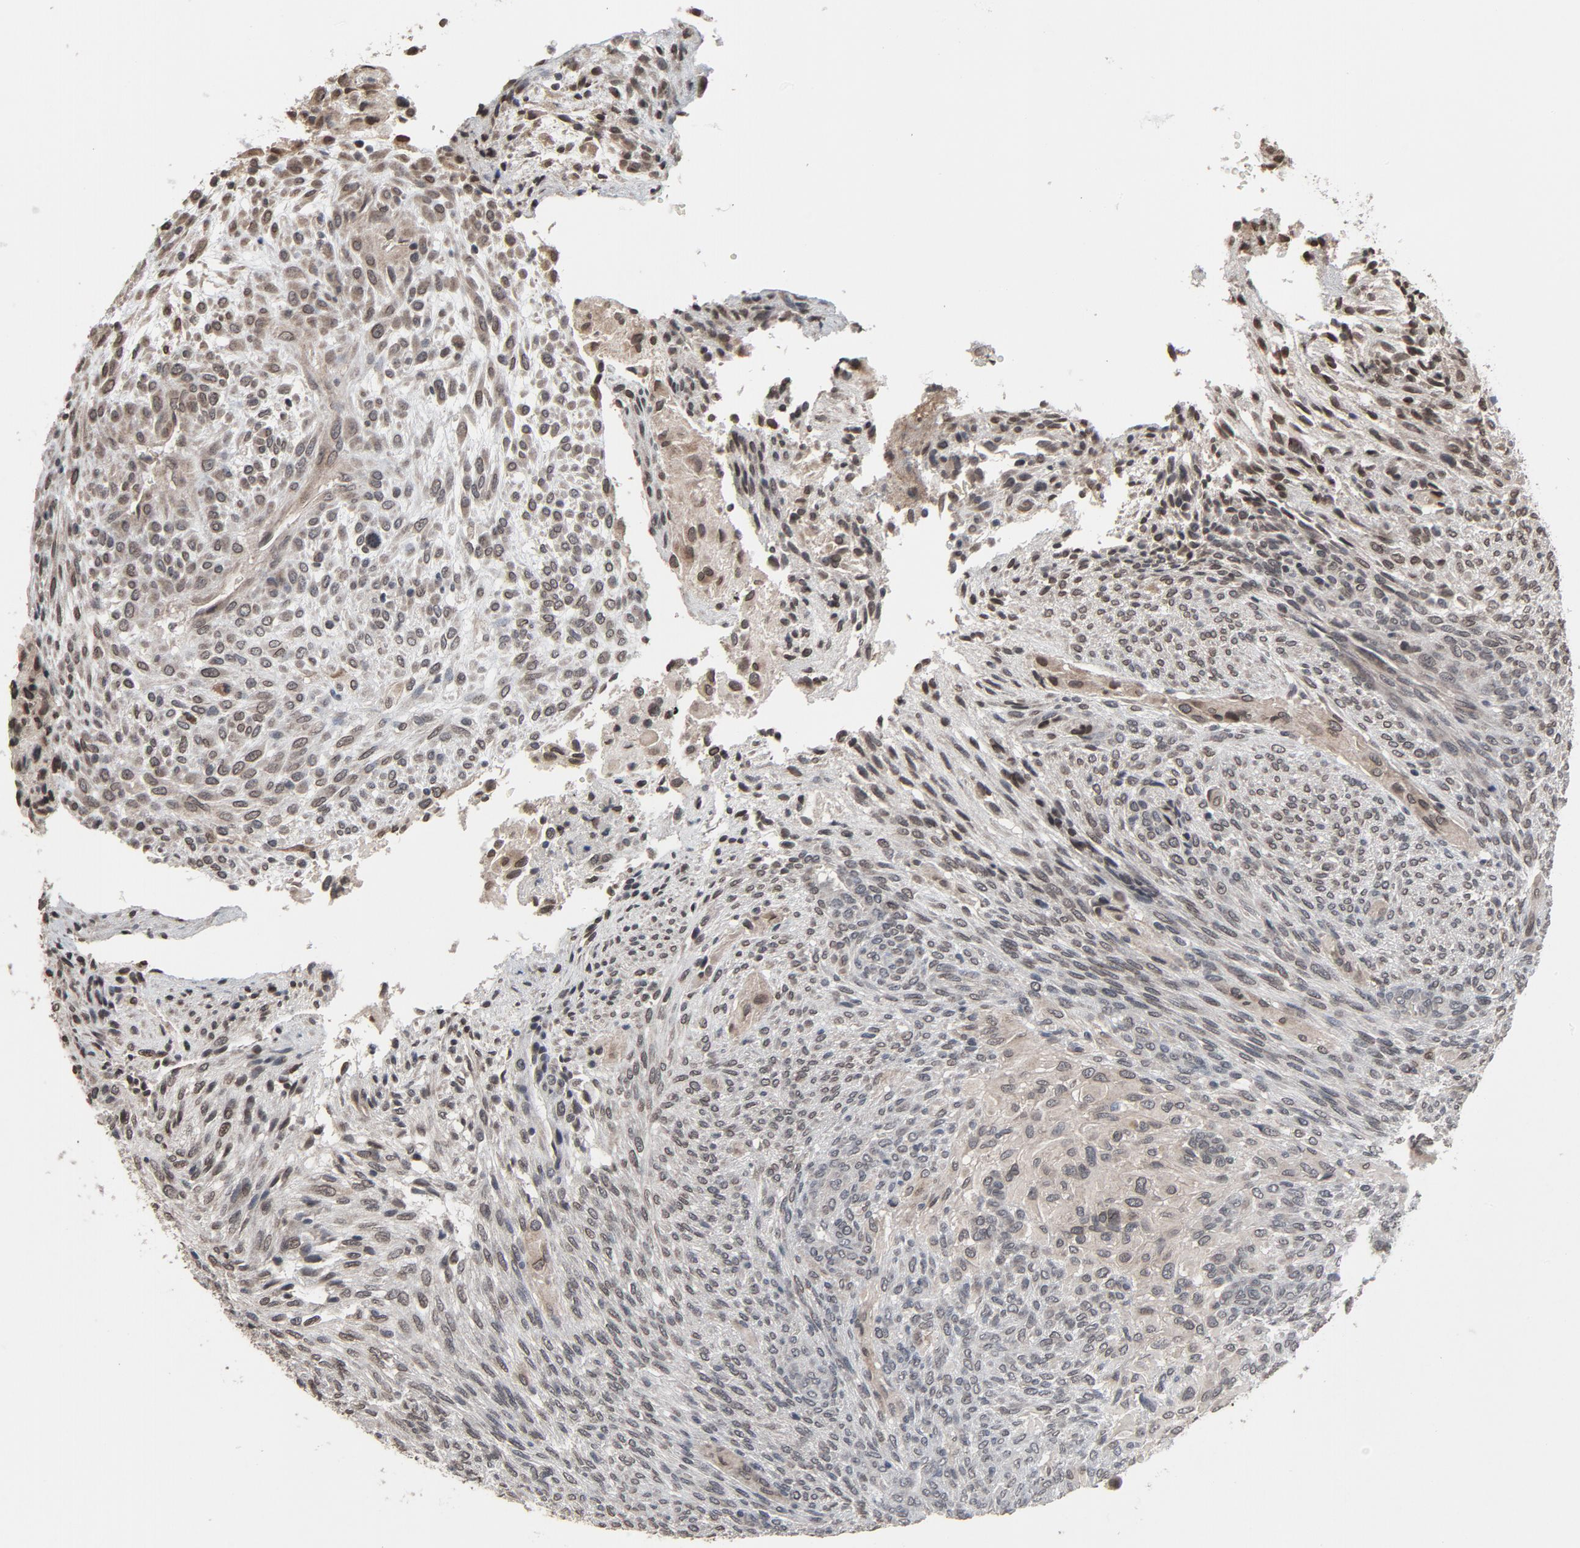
{"staining": {"intensity": "weak", "quantity": "25%-75%", "location": "cytoplasmic/membranous,nuclear"}, "tissue": "glioma", "cell_type": "Tumor cells", "image_type": "cancer", "snomed": [{"axis": "morphology", "description": "Glioma, malignant, High grade"}, {"axis": "topography", "description": "Cerebral cortex"}], "caption": "There is low levels of weak cytoplasmic/membranous and nuclear staining in tumor cells of malignant glioma (high-grade), as demonstrated by immunohistochemical staining (brown color).", "gene": "POM121", "patient": {"sex": "female", "age": 55}}